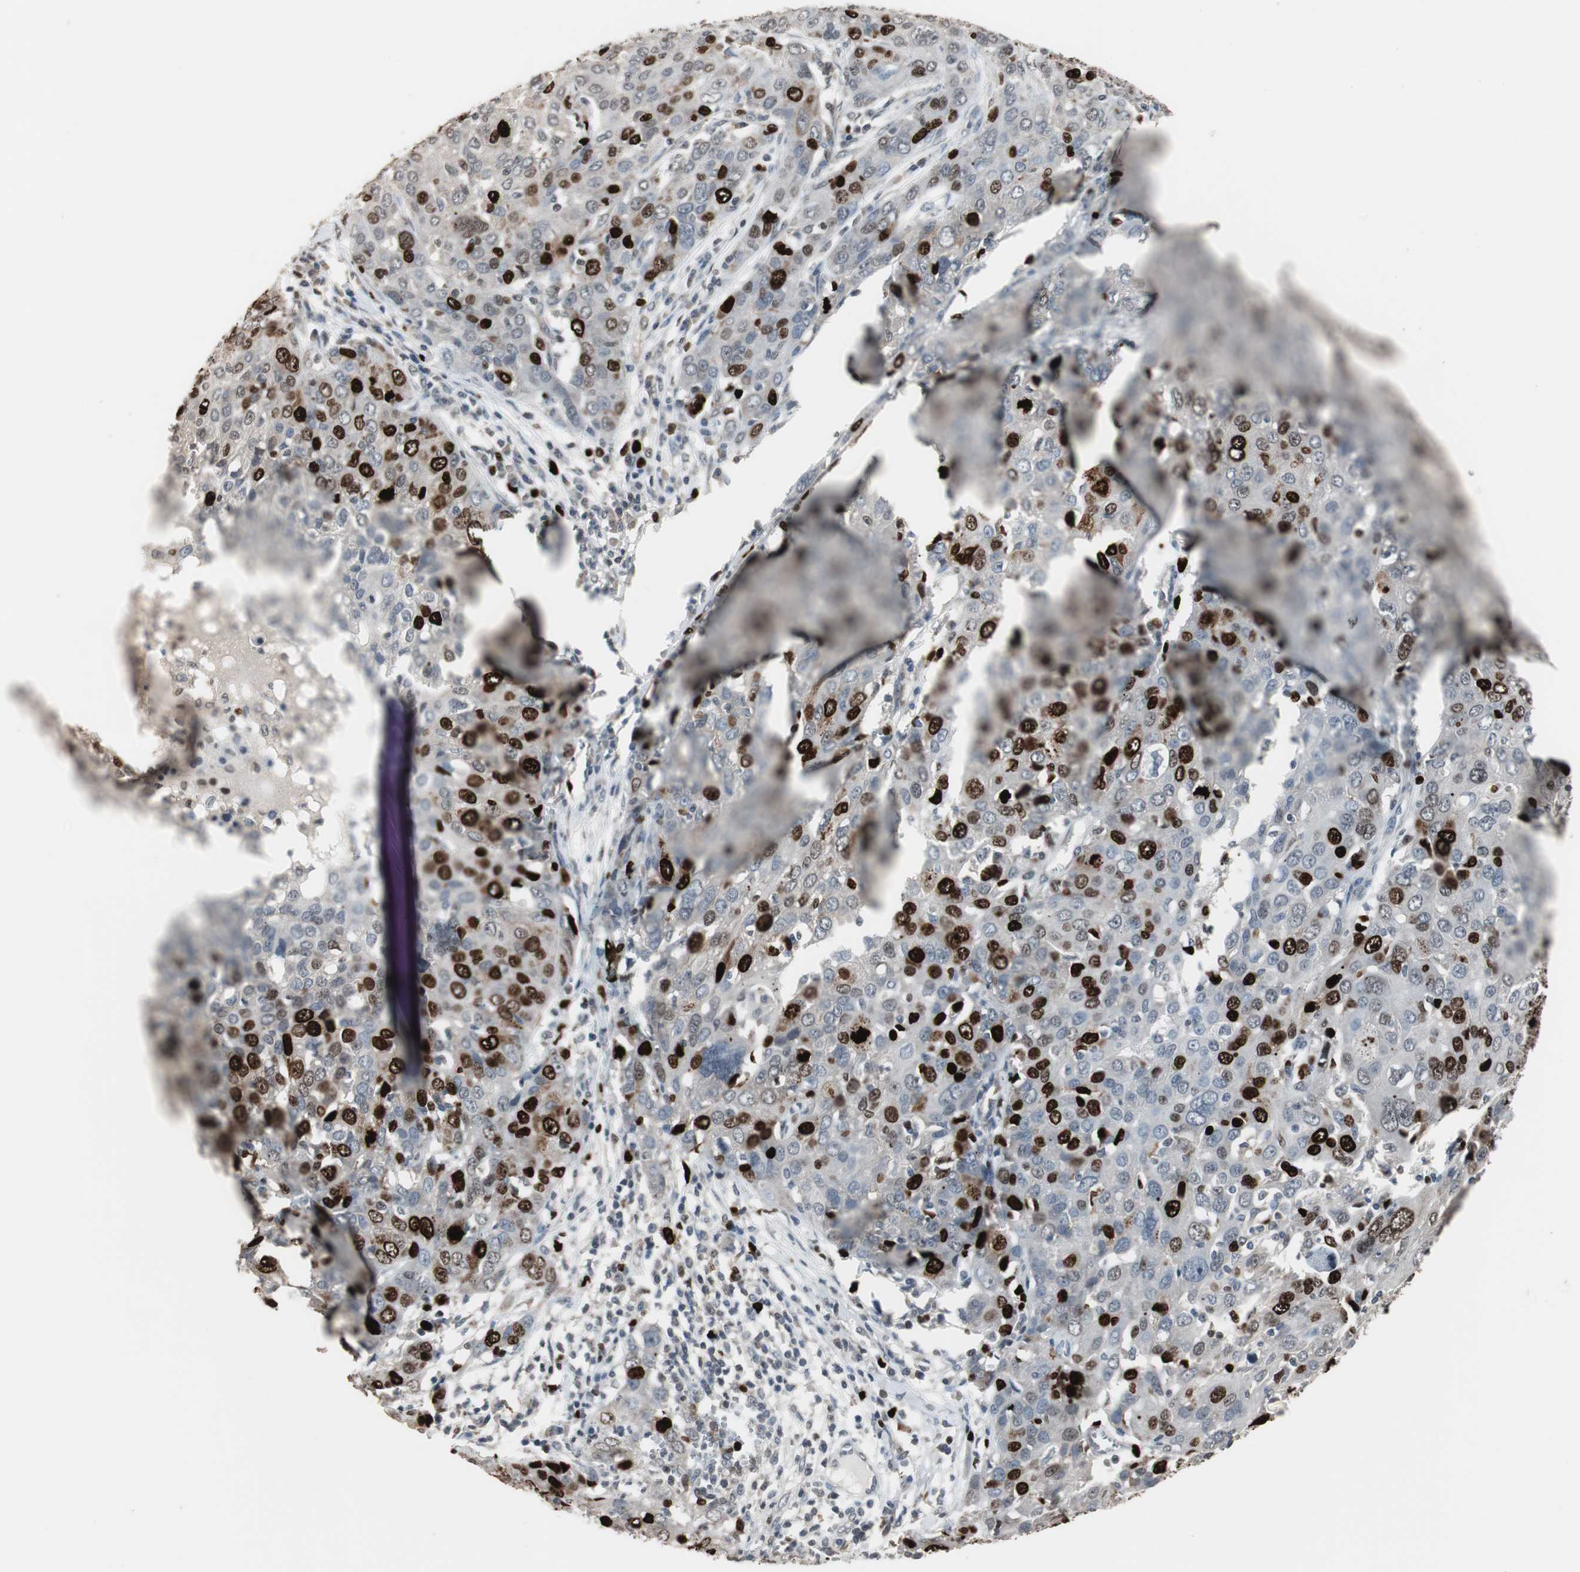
{"staining": {"intensity": "strong", "quantity": "25%-75%", "location": "nuclear"}, "tissue": "ovarian cancer", "cell_type": "Tumor cells", "image_type": "cancer", "snomed": [{"axis": "morphology", "description": "Carcinoma, endometroid"}, {"axis": "topography", "description": "Ovary"}], "caption": "Protein analysis of ovarian cancer (endometroid carcinoma) tissue displays strong nuclear staining in approximately 25%-75% of tumor cells.", "gene": "TOP2A", "patient": {"sex": "female", "age": 50}}